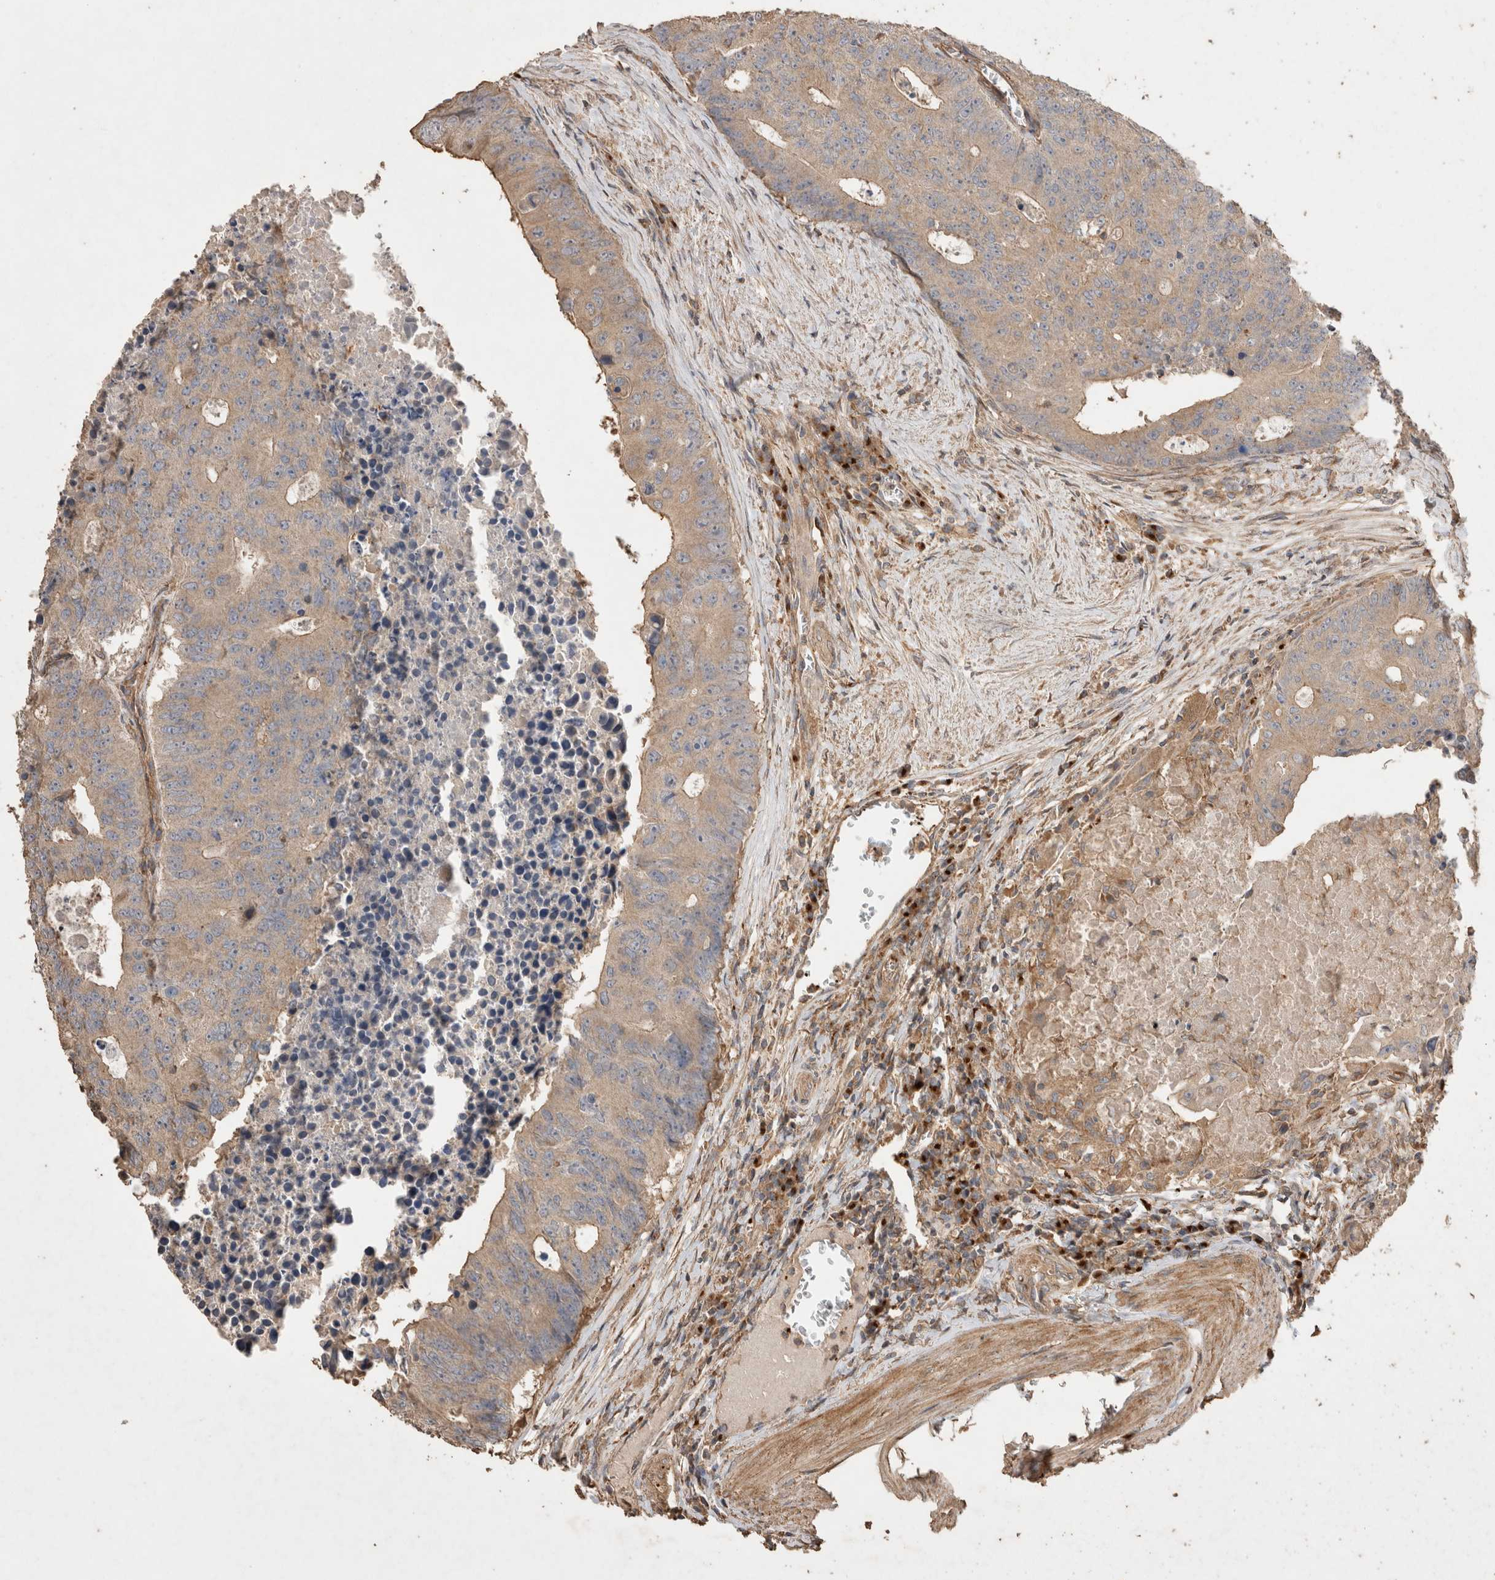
{"staining": {"intensity": "weak", "quantity": ">75%", "location": "cytoplasmic/membranous"}, "tissue": "colorectal cancer", "cell_type": "Tumor cells", "image_type": "cancer", "snomed": [{"axis": "morphology", "description": "Adenocarcinoma, NOS"}, {"axis": "topography", "description": "Colon"}], "caption": "Human colorectal cancer stained for a protein (brown) shows weak cytoplasmic/membranous positive staining in approximately >75% of tumor cells.", "gene": "SNX31", "patient": {"sex": "male", "age": 87}}